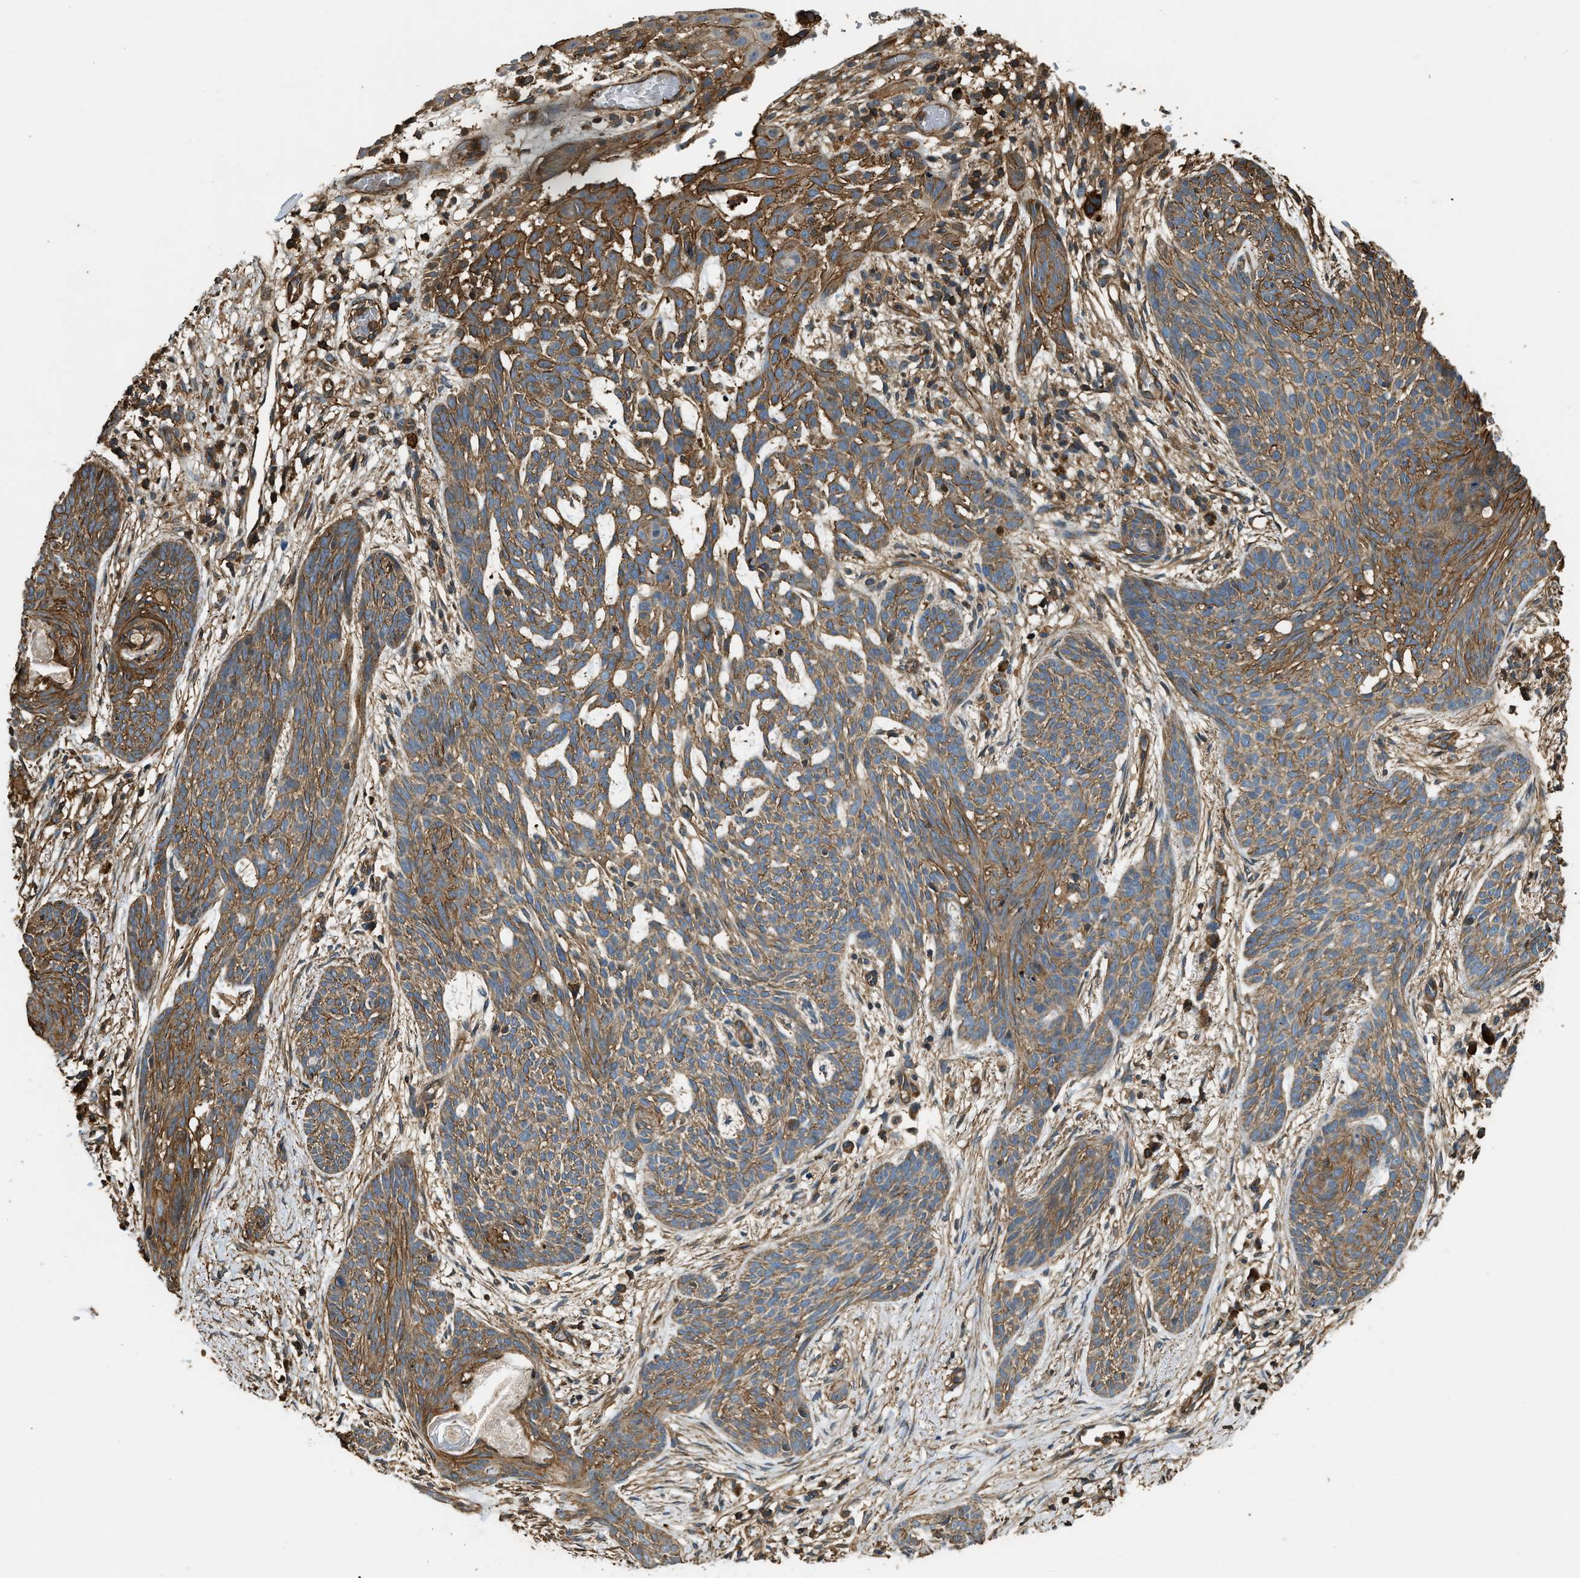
{"staining": {"intensity": "moderate", "quantity": ">75%", "location": "cytoplasmic/membranous"}, "tissue": "skin cancer", "cell_type": "Tumor cells", "image_type": "cancer", "snomed": [{"axis": "morphology", "description": "Basal cell carcinoma"}, {"axis": "topography", "description": "Skin"}], "caption": "Human skin basal cell carcinoma stained with a brown dye reveals moderate cytoplasmic/membranous positive positivity in about >75% of tumor cells.", "gene": "YARS1", "patient": {"sex": "female", "age": 59}}